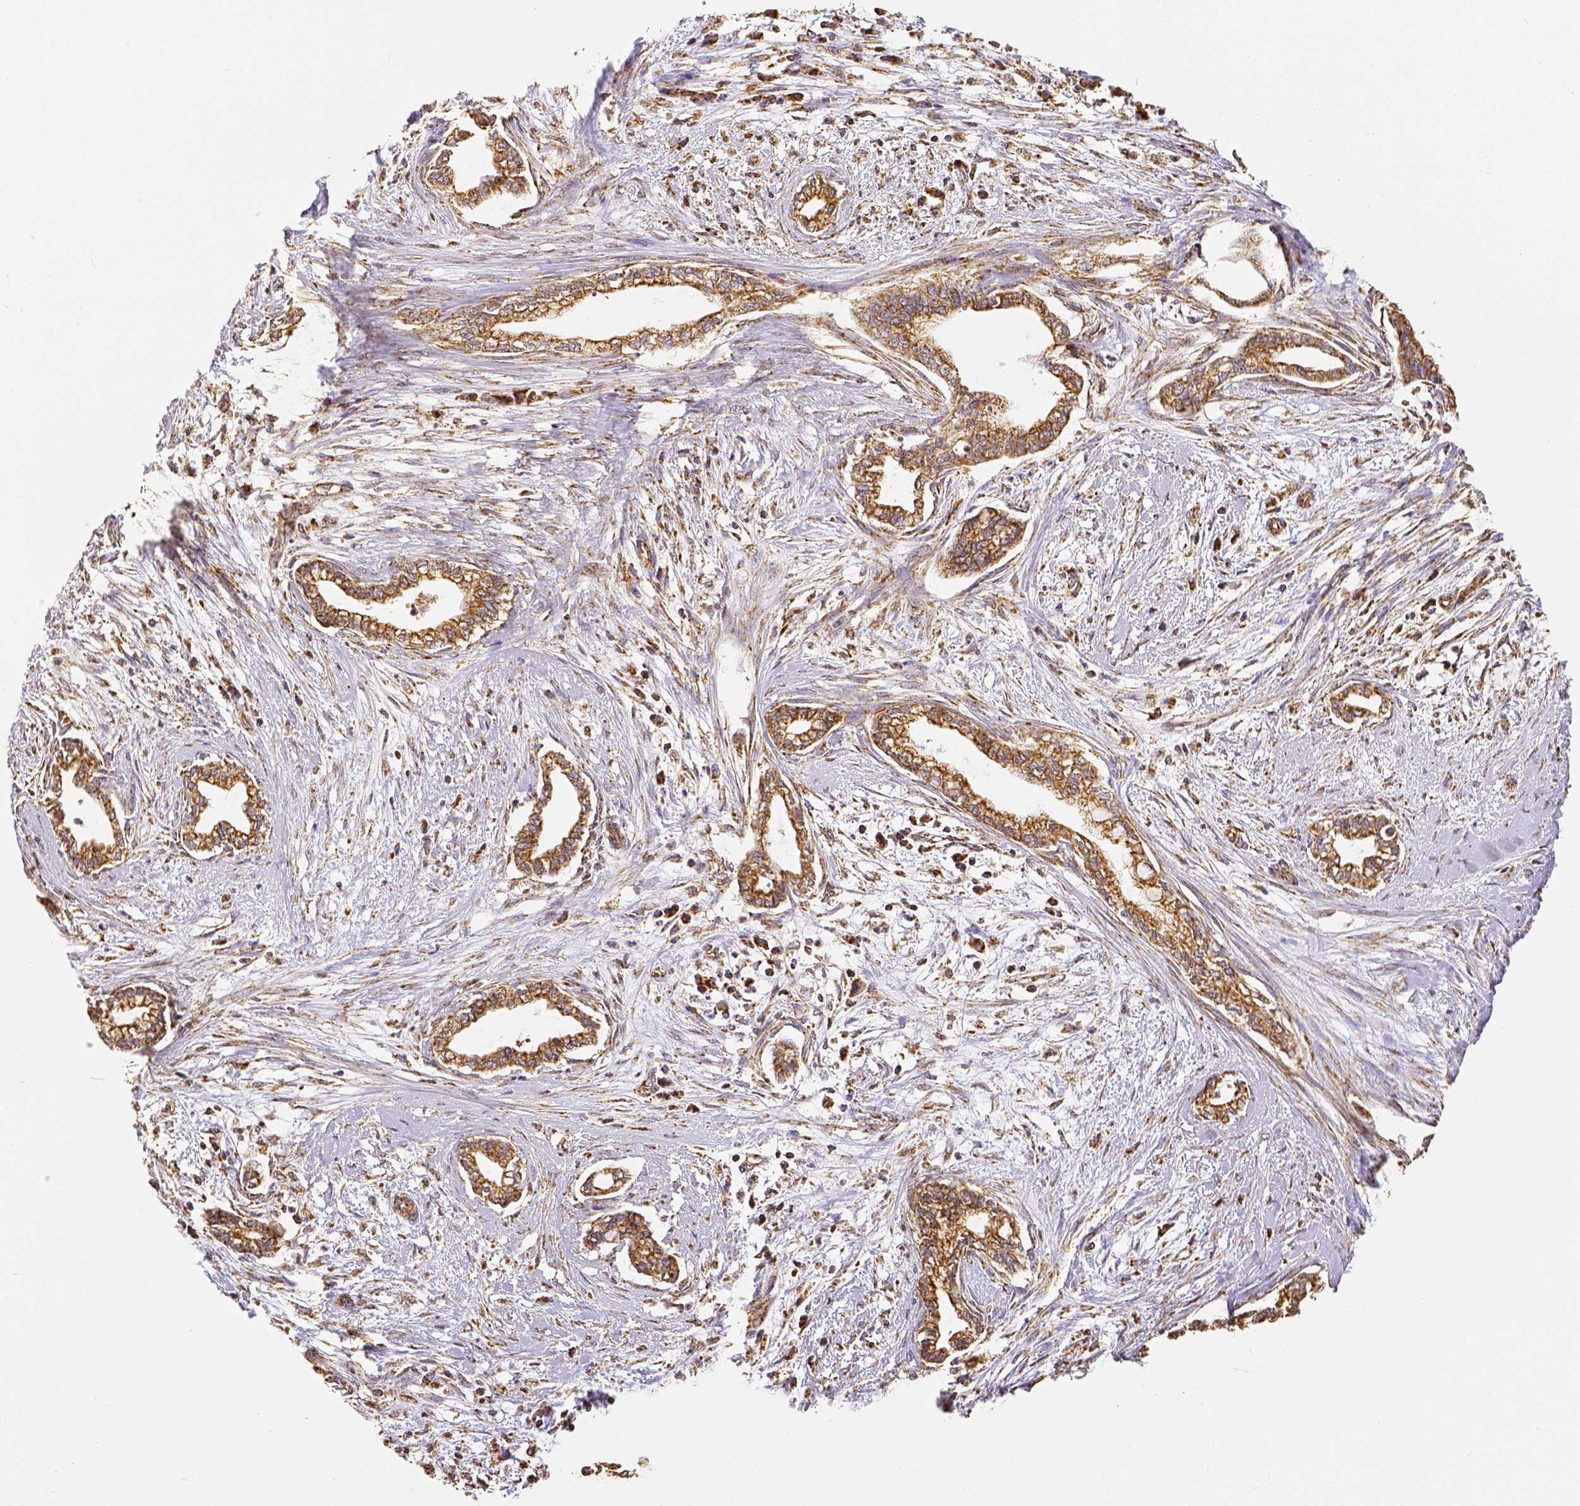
{"staining": {"intensity": "moderate", "quantity": ">75%", "location": "cytoplasmic/membranous"}, "tissue": "cervical cancer", "cell_type": "Tumor cells", "image_type": "cancer", "snomed": [{"axis": "morphology", "description": "Adenocarcinoma, NOS"}, {"axis": "topography", "description": "Cervix"}], "caption": "This is a histology image of immunohistochemistry staining of adenocarcinoma (cervical), which shows moderate positivity in the cytoplasmic/membranous of tumor cells.", "gene": "SDHB", "patient": {"sex": "female", "age": 62}}